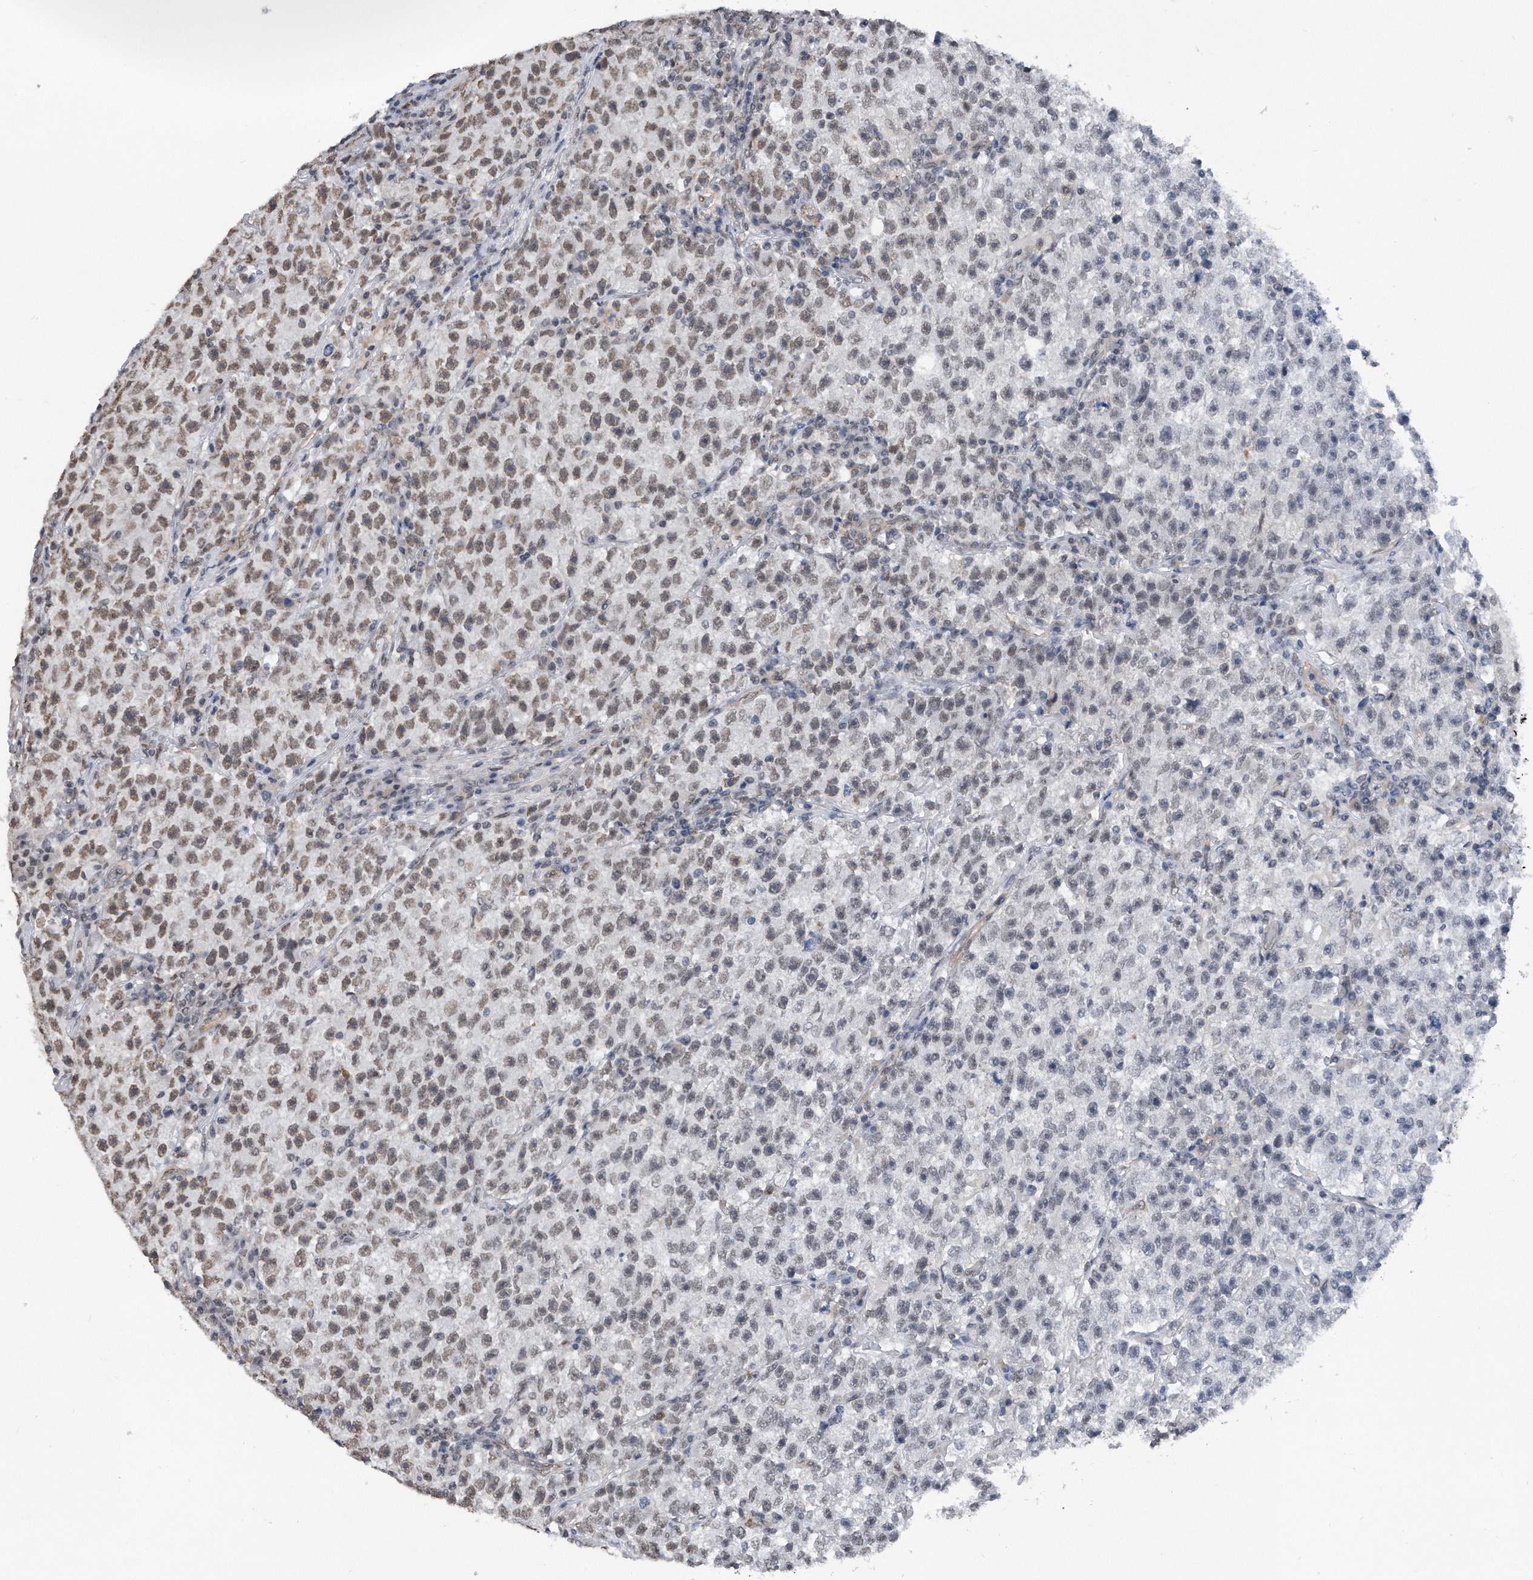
{"staining": {"intensity": "weak", "quantity": "25%-75%", "location": "nuclear"}, "tissue": "testis cancer", "cell_type": "Tumor cells", "image_type": "cancer", "snomed": [{"axis": "morphology", "description": "Seminoma, NOS"}, {"axis": "topography", "description": "Testis"}], "caption": "High-power microscopy captured an immunohistochemistry (IHC) histopathology image of testis seminoma, revealing weak nuclear positivity in approximately 25%-75% of tumor cells. The staining was performed using DAB (3,3'-diaminobenzidine) to visualize the protein expression in brown, while the nuclei were stained in blue with hematoxylin (Magnification: 20x).", "gene": "TP53INP1", "patient": {"sex": "male", "age": 22}}